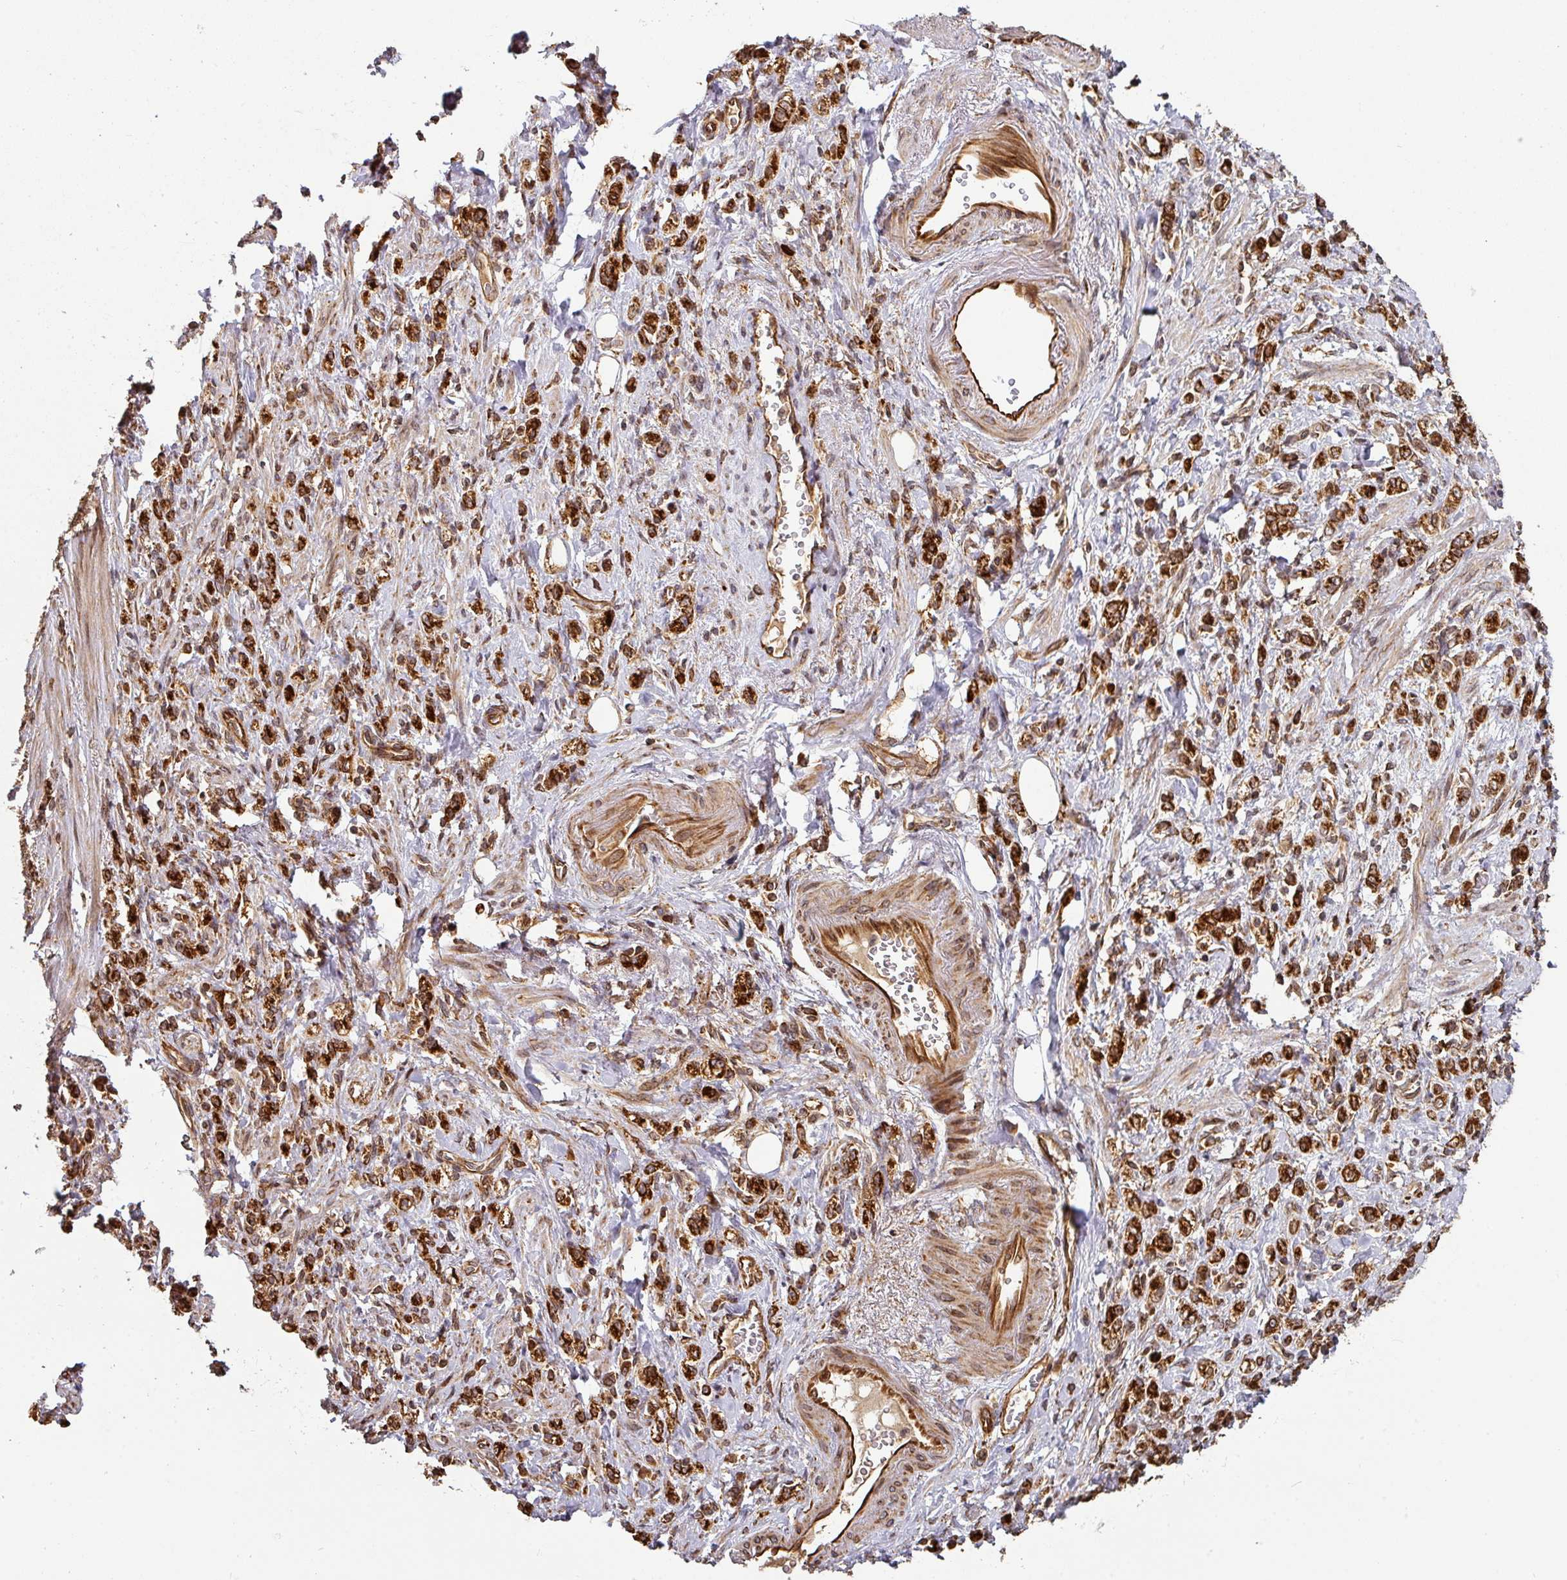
{"staining": {"intensity": "strong", "quantity": ">75%", "location": "cytoplasmic/membranous"}, "tissue": "stomach cancer", "cell_type": "Tumor cells", "image_type": "cancer", "snomed": [{"axis": "morphology", "description": "Adenocarcinoma, NOS"}, {"axis": "topography", "description": "Stomach"}], "caption": "Protein staining by immunohistochemistry reveals strong cytoplasmic/membranous positivity in about >75% of tumor cells in stomach cancer (adenocarcinoma).", "gene": "TRAP1", "patient": {"sex": "male", "age": 77}}